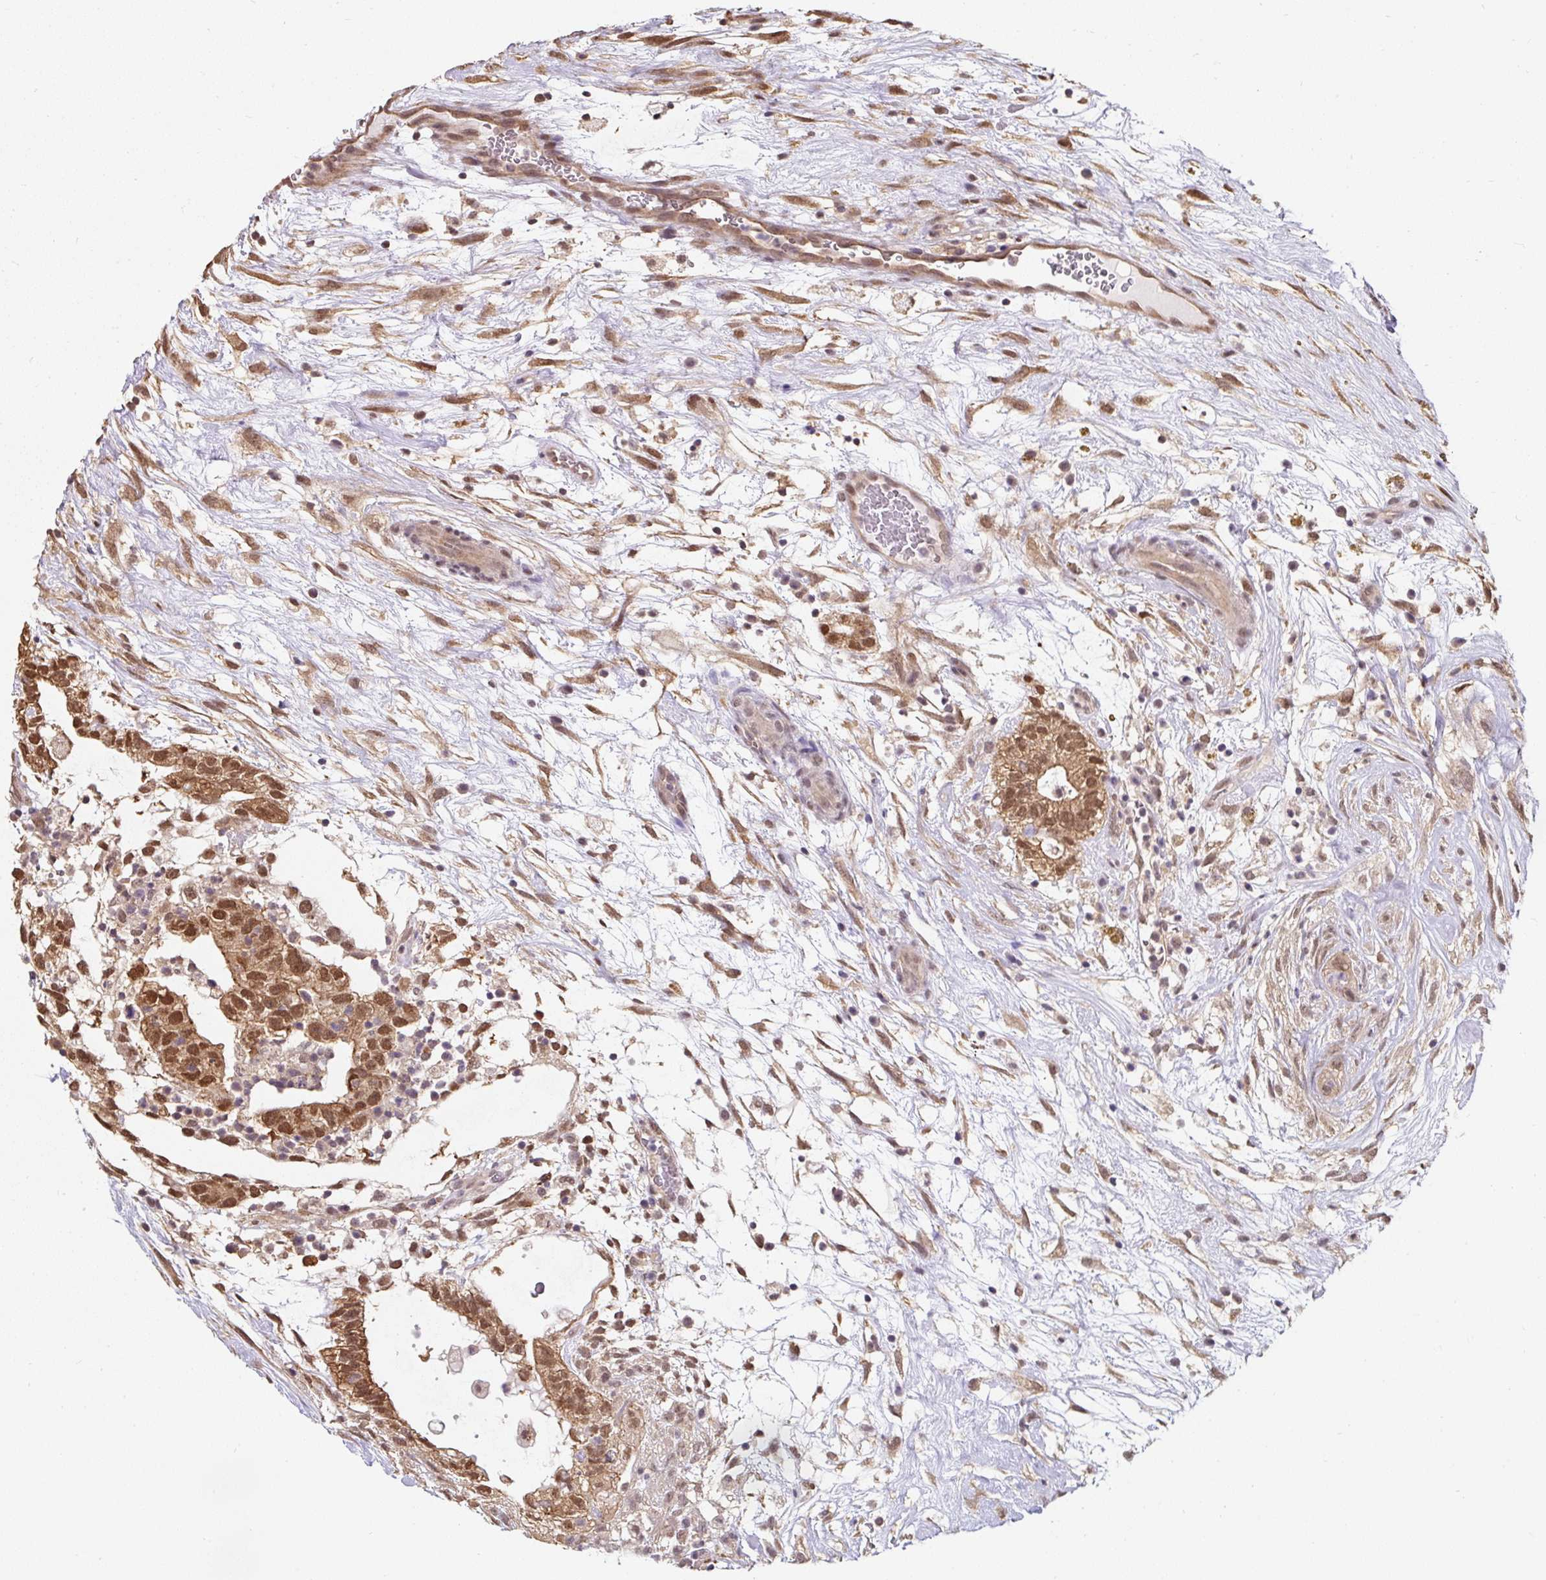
{"staining": {"intensity": "moderate", "quantity": ">75%", "location": "cytoplasmic/membranous,nuclear"}, "tissue": "testis cancer", "cell_type": "Tumor cells", "image_type": "cancer", "snomed": [{"axis": "morphology", "description": "Carcinoma, Embryonal, NOS"}, {"axis": "topography", "description": "Testis"}], "caption": "A high-resolution image shows immunohistochemistry (IHC) staining of embryonal carcinoma (testis), which exhibits moderate cytoplasmic/membranous and nuclear staining in about >75% of tumor cells. The protein is stained brown, and the nuclei are stained in blue (DAB (3,3'-diaminobenzidine) IHC with brightfield microscopy, high magnification).", "gene": "ST13", "patient": {"sex": "male", "age": 32}}